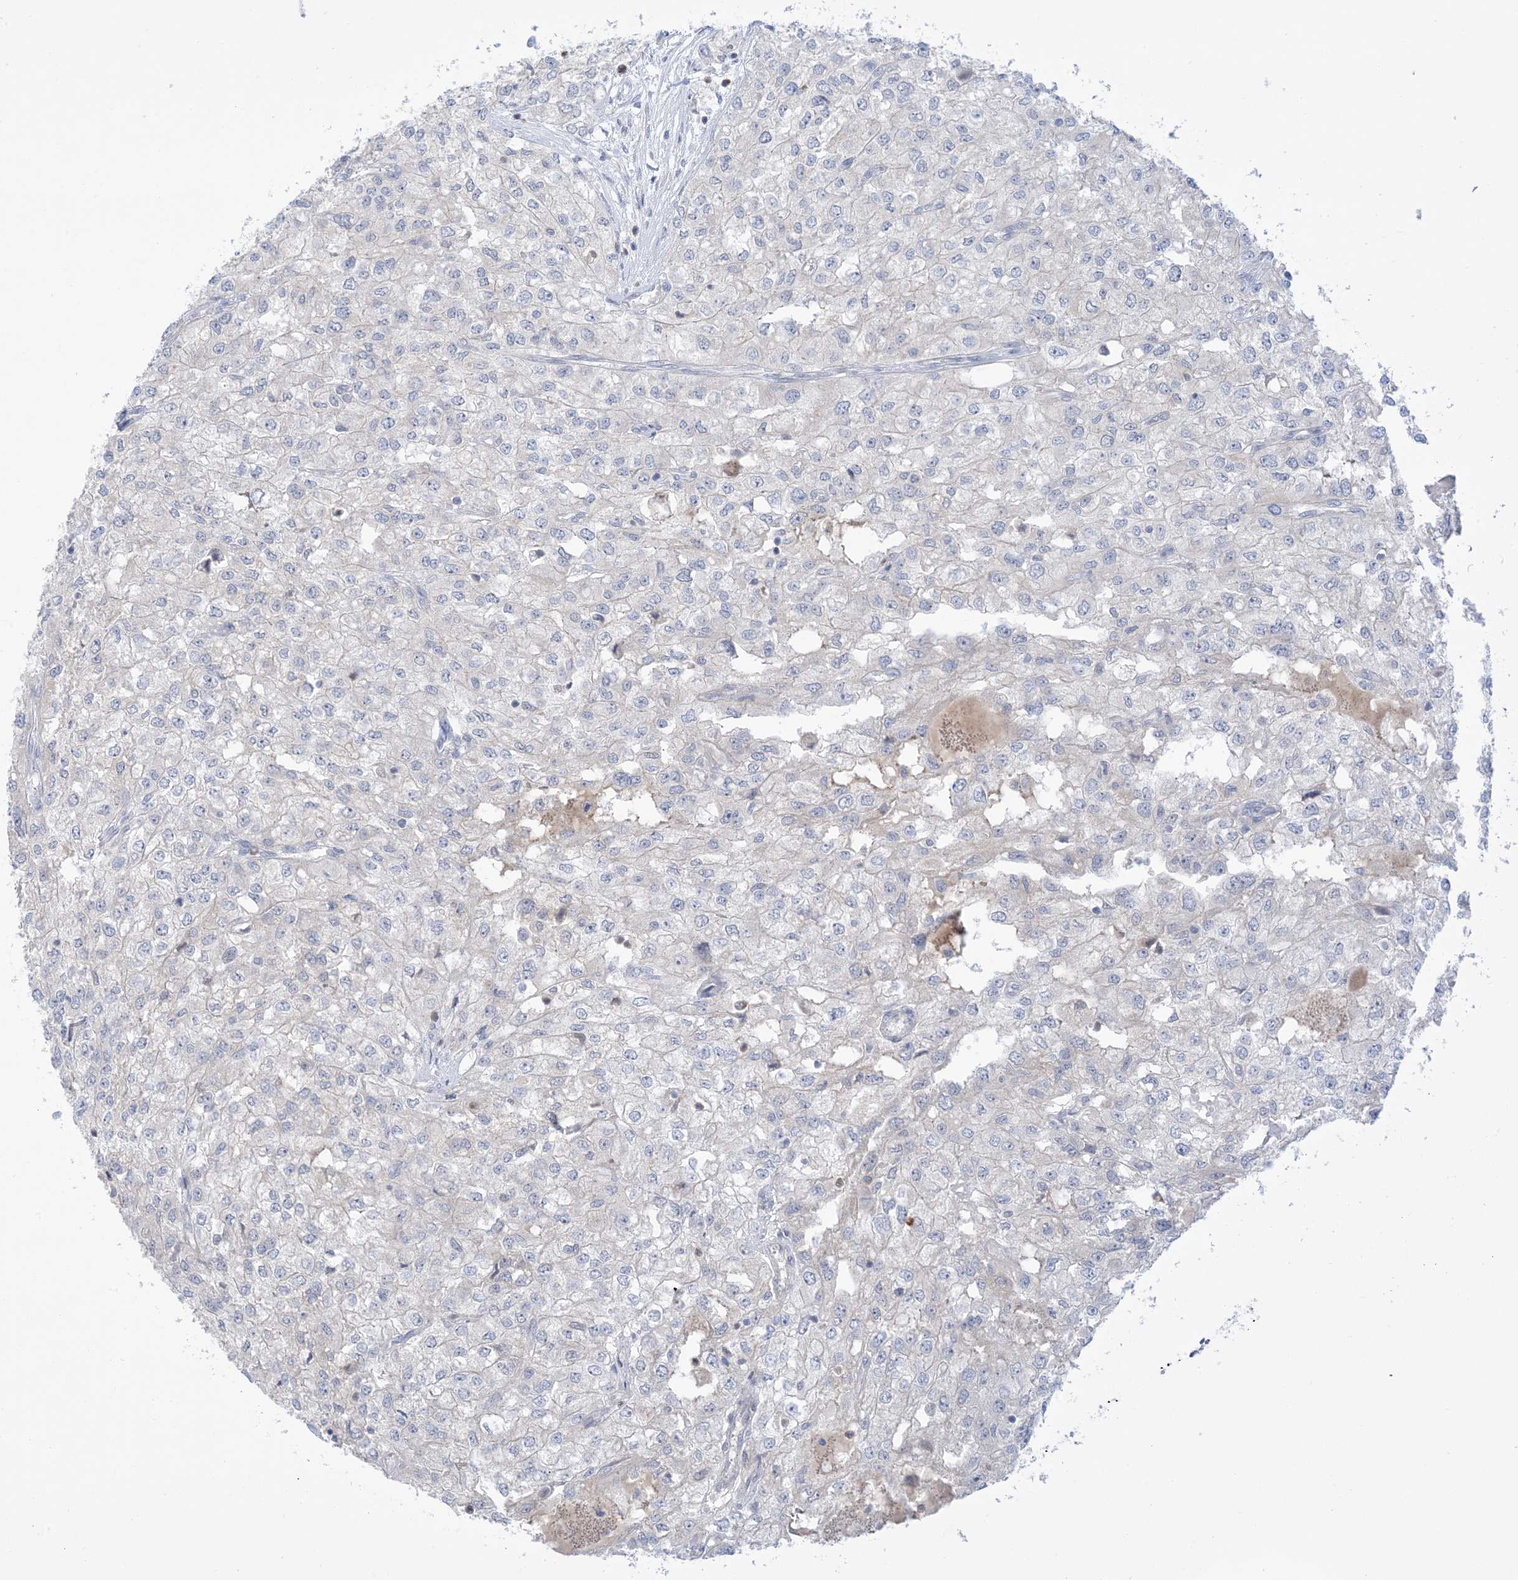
{"staining": {"intensity": "negative", "quantity": "none", "location": "none"}, "tissue": "renal cancer", "cell_type": "Tumor cells", "image_type": "cancer", "snomed": [{"axis": "morphology", "description": "Adenocarcinoma, NOS"}, {"axis": "topography", "description": "Kidney"}], "caption": "Micrograph shows no protein staining in tumor cells of renal cancer tissue. (Stains: DAB (3,3'-diaminobenzidine) IHC with hematoxylin counter stain, Microscopy: brightfield microscopy at high magnification).", "gene": "TTYH1", "patient": {"sex": "female", "age": 54}}